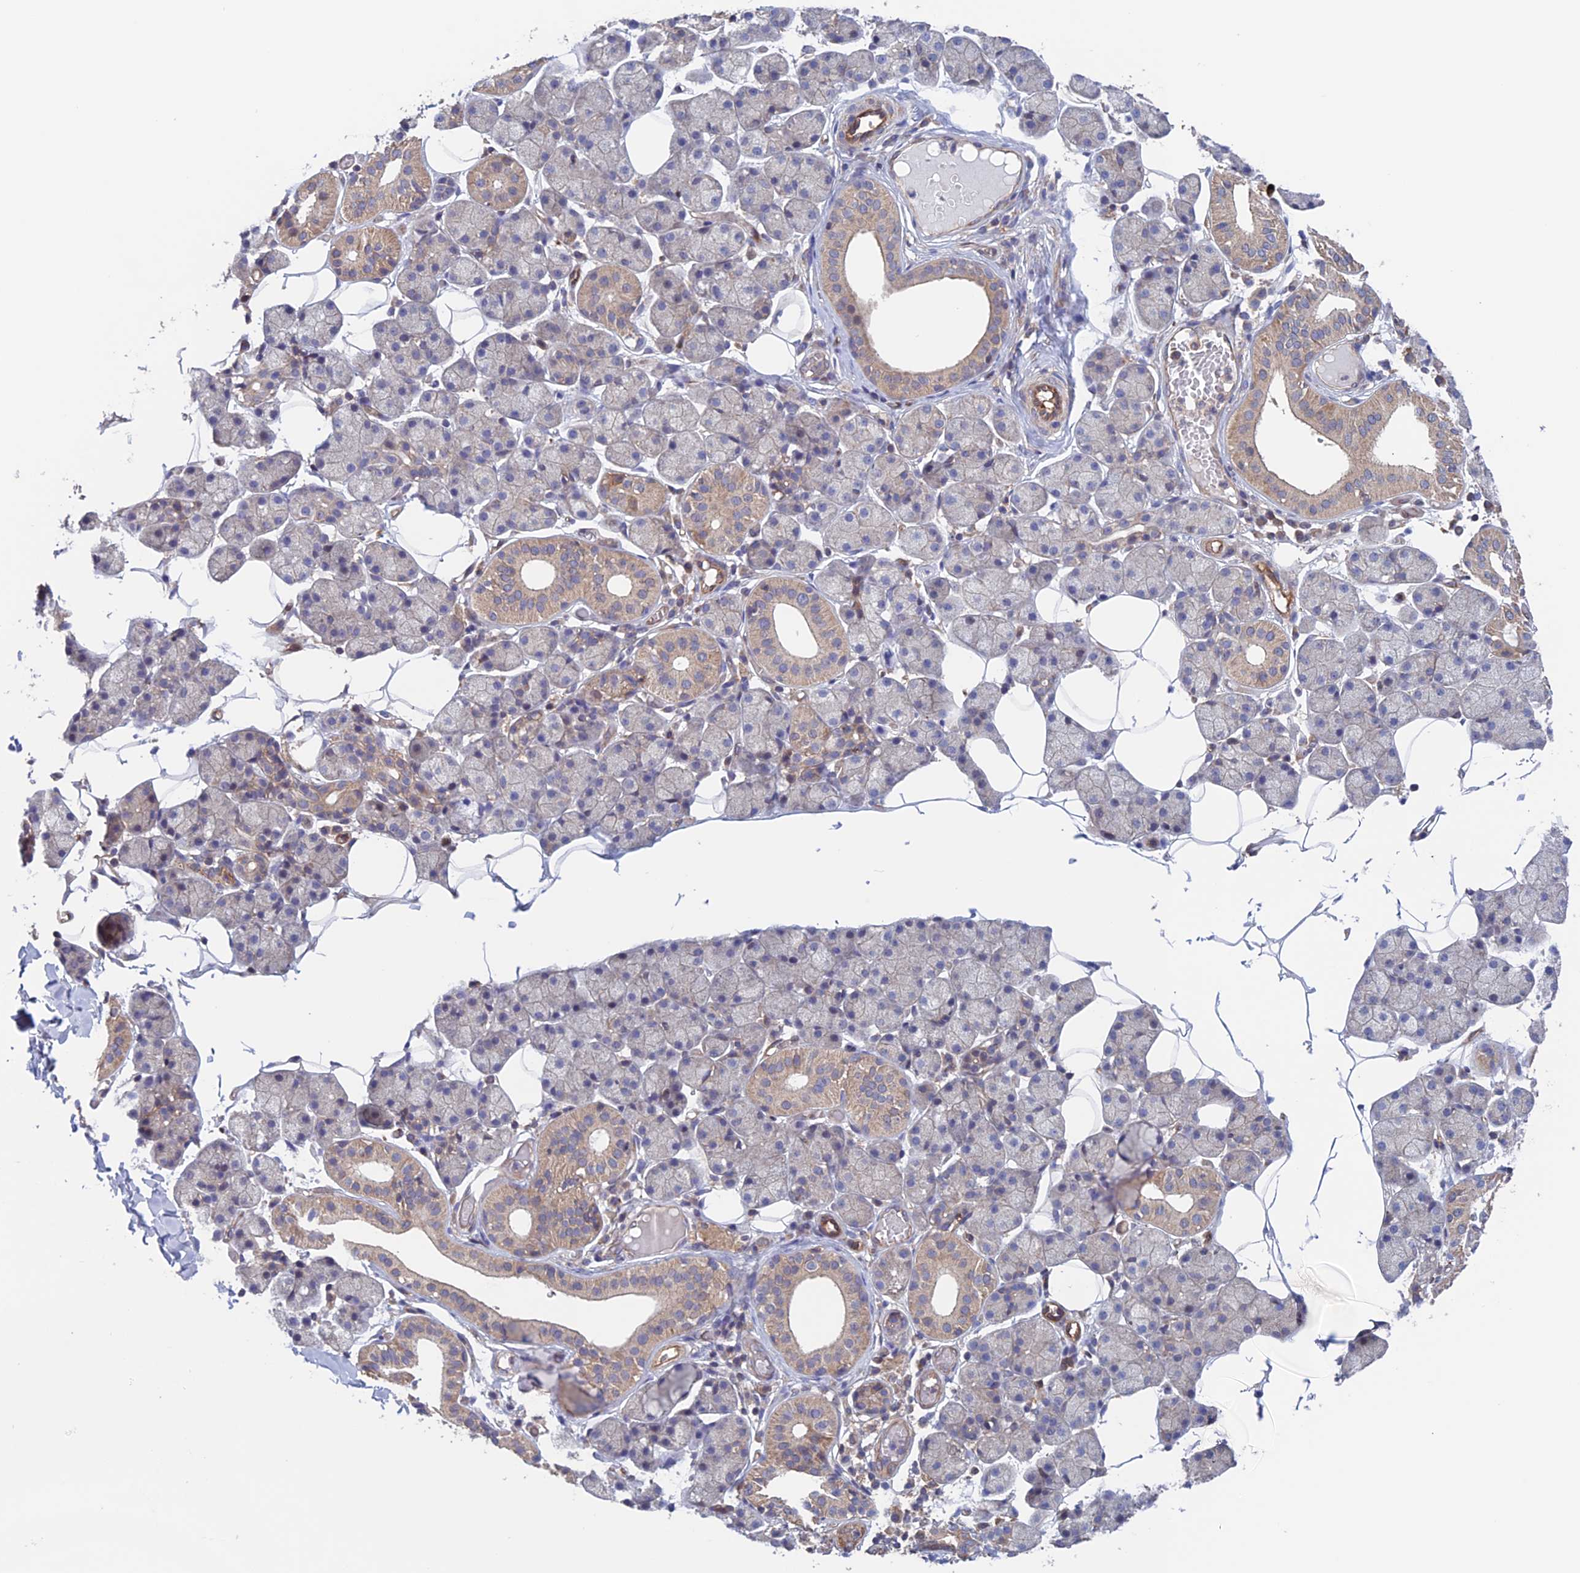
{"staining": {"intensity": "weak", "quantity": "25%-75%", "location": "cytoplasmic/membranous"}, "tissue": "salivary gland", "cell_type": "Glandular cells", "image_type": "normal", "snomed": [{"axis": "morphology", "description": "Normal tissue, NOS"}, {"axis": "topography", "description": "Salivary gland"}], "caption": "DAB (3,3'-diaminobenzidine) immunohistochemical staining of normal human salivary gland exhibits weak cytoplasmic/membranous protein positivity in about 25%-75% of glandular cells.", "gene": "NUDT16L1", "patient": {"sex": "female", "age": 33}}